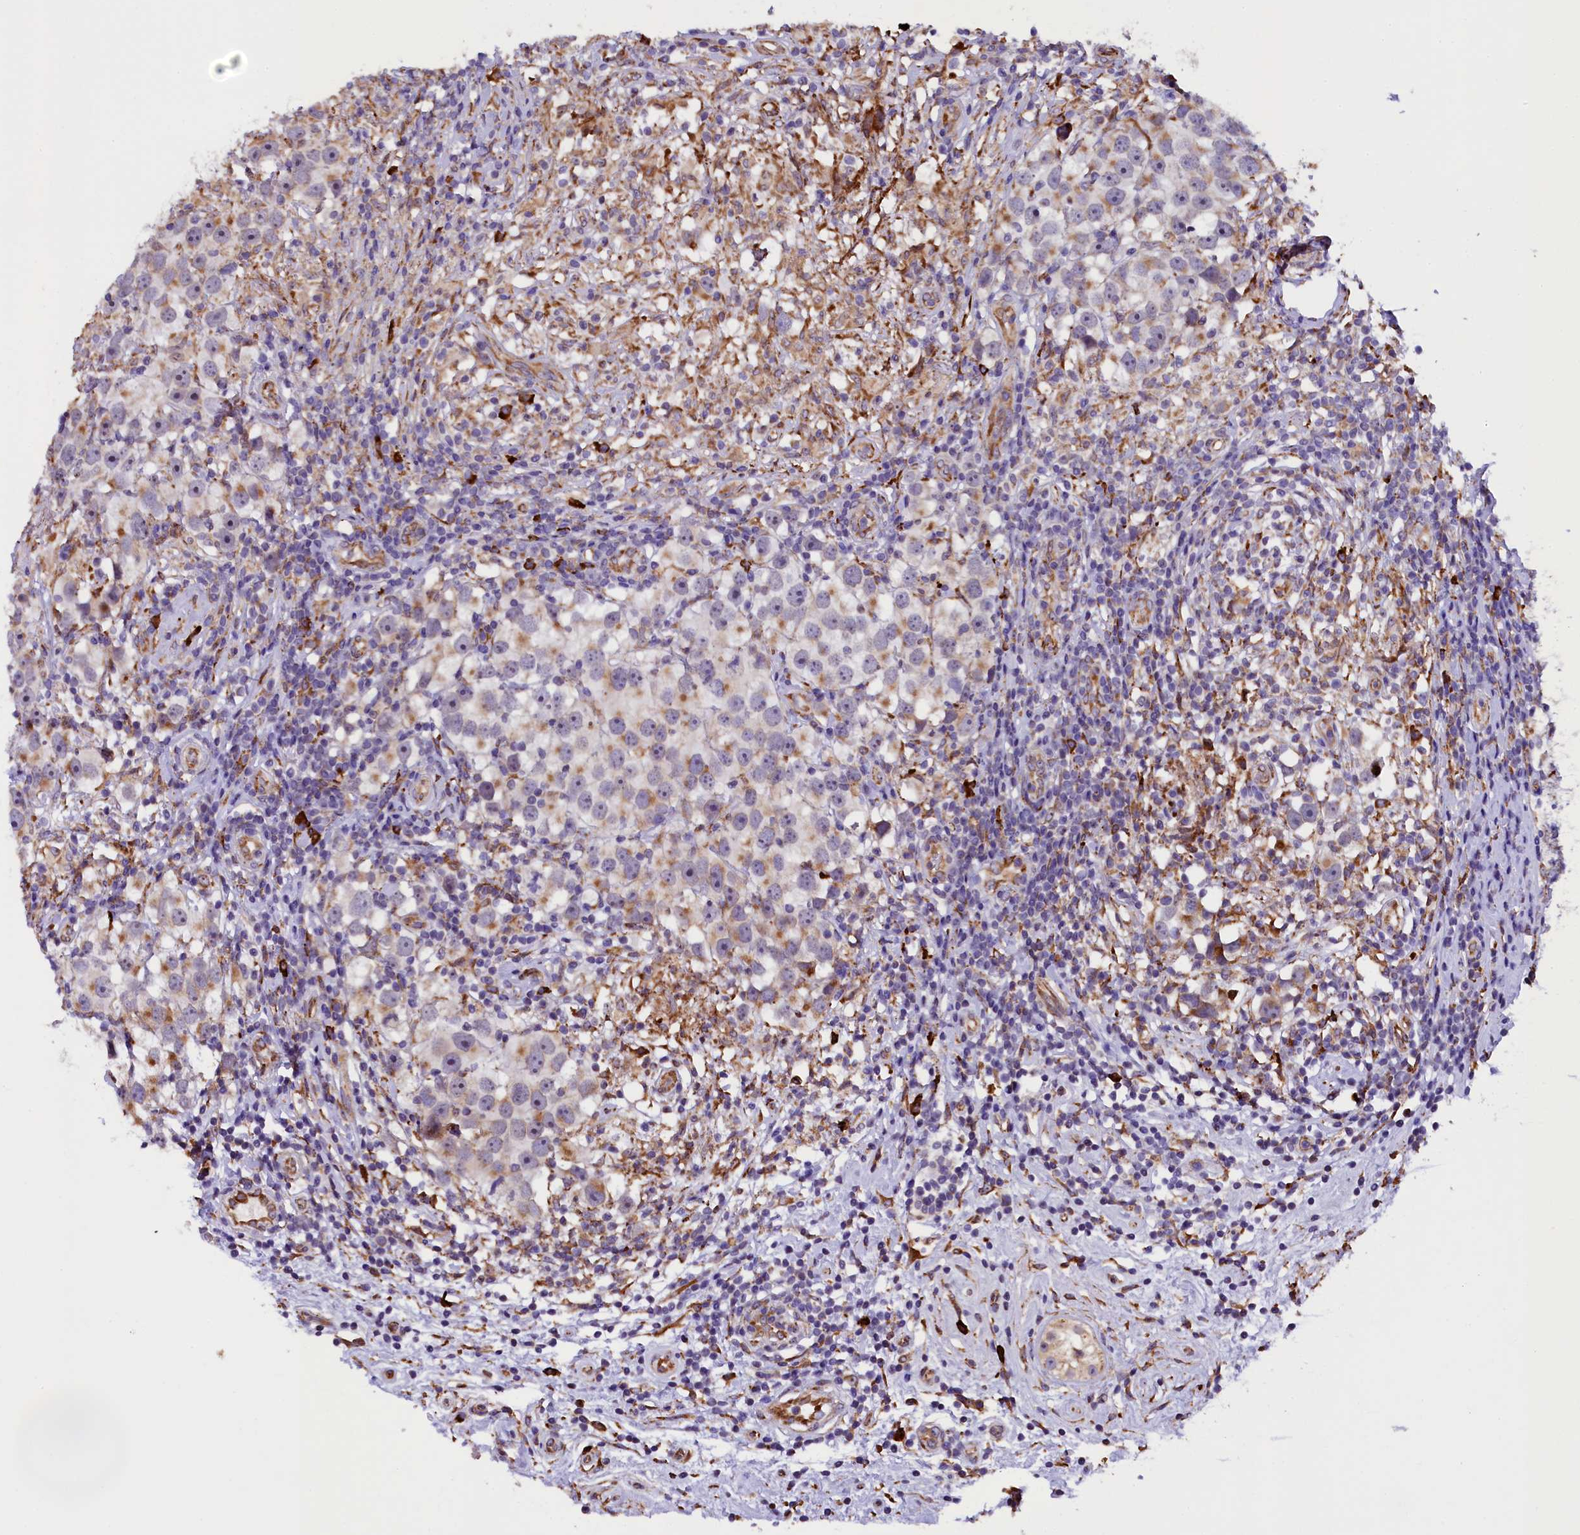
{"staining": {"intensity": "weak", "quantity": "25%-75%", "location": "cytoplasmic/membranous"}, "tissue": "testis cancer", "cell_type": "Tumor cells", "image_type": "cancer", "snomed": [{"axis": "morphology", "description": "Seminoma, NOS"}, {"axis": "topography", "description": "Testis"}], "caption": "Testis cancer tissue exhibits weak cytoplasmic/membranous expression in approximately 25%-75% of tumor cells", "gene": "CAPS2", "patient": {"sex": "male", "age": 49}}